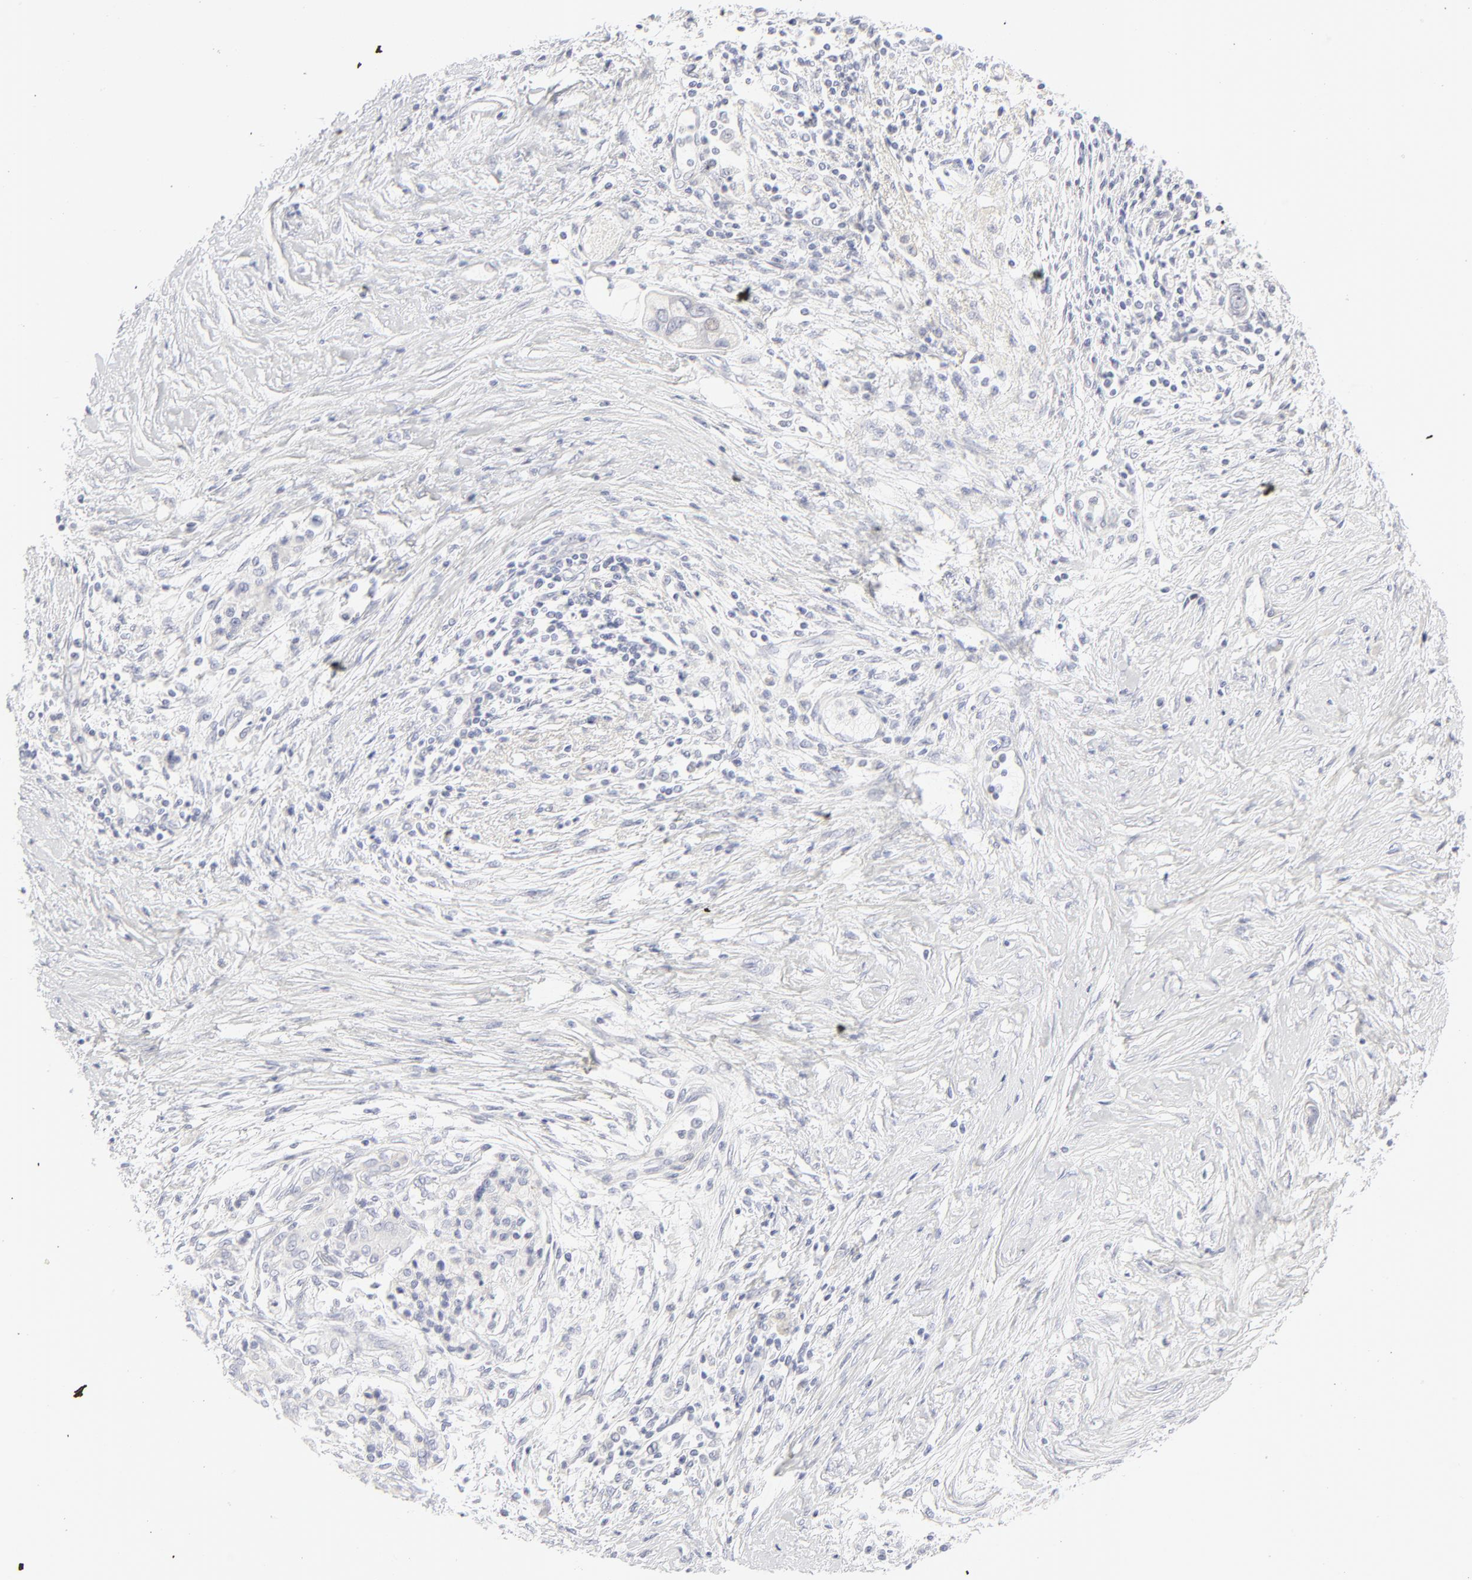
{"staining": {"intensity": "negative", "quantity": "none", "location": "none"}, "tissue": "pancreatic cancer", "cell_type": "Tumor cells", "image_type": "cancer", "snomed": [{"axis": "morphology", "description": "Adenocarcinoma, NOS"}, {"axis": "topography", "description": "Pancreas"}], "caption": "Tumor cells show no significant protein staining in adenocarcinoma (pancreatic).", "gene": "NPNT", "patient": {"sex": "female", "age": 59}}